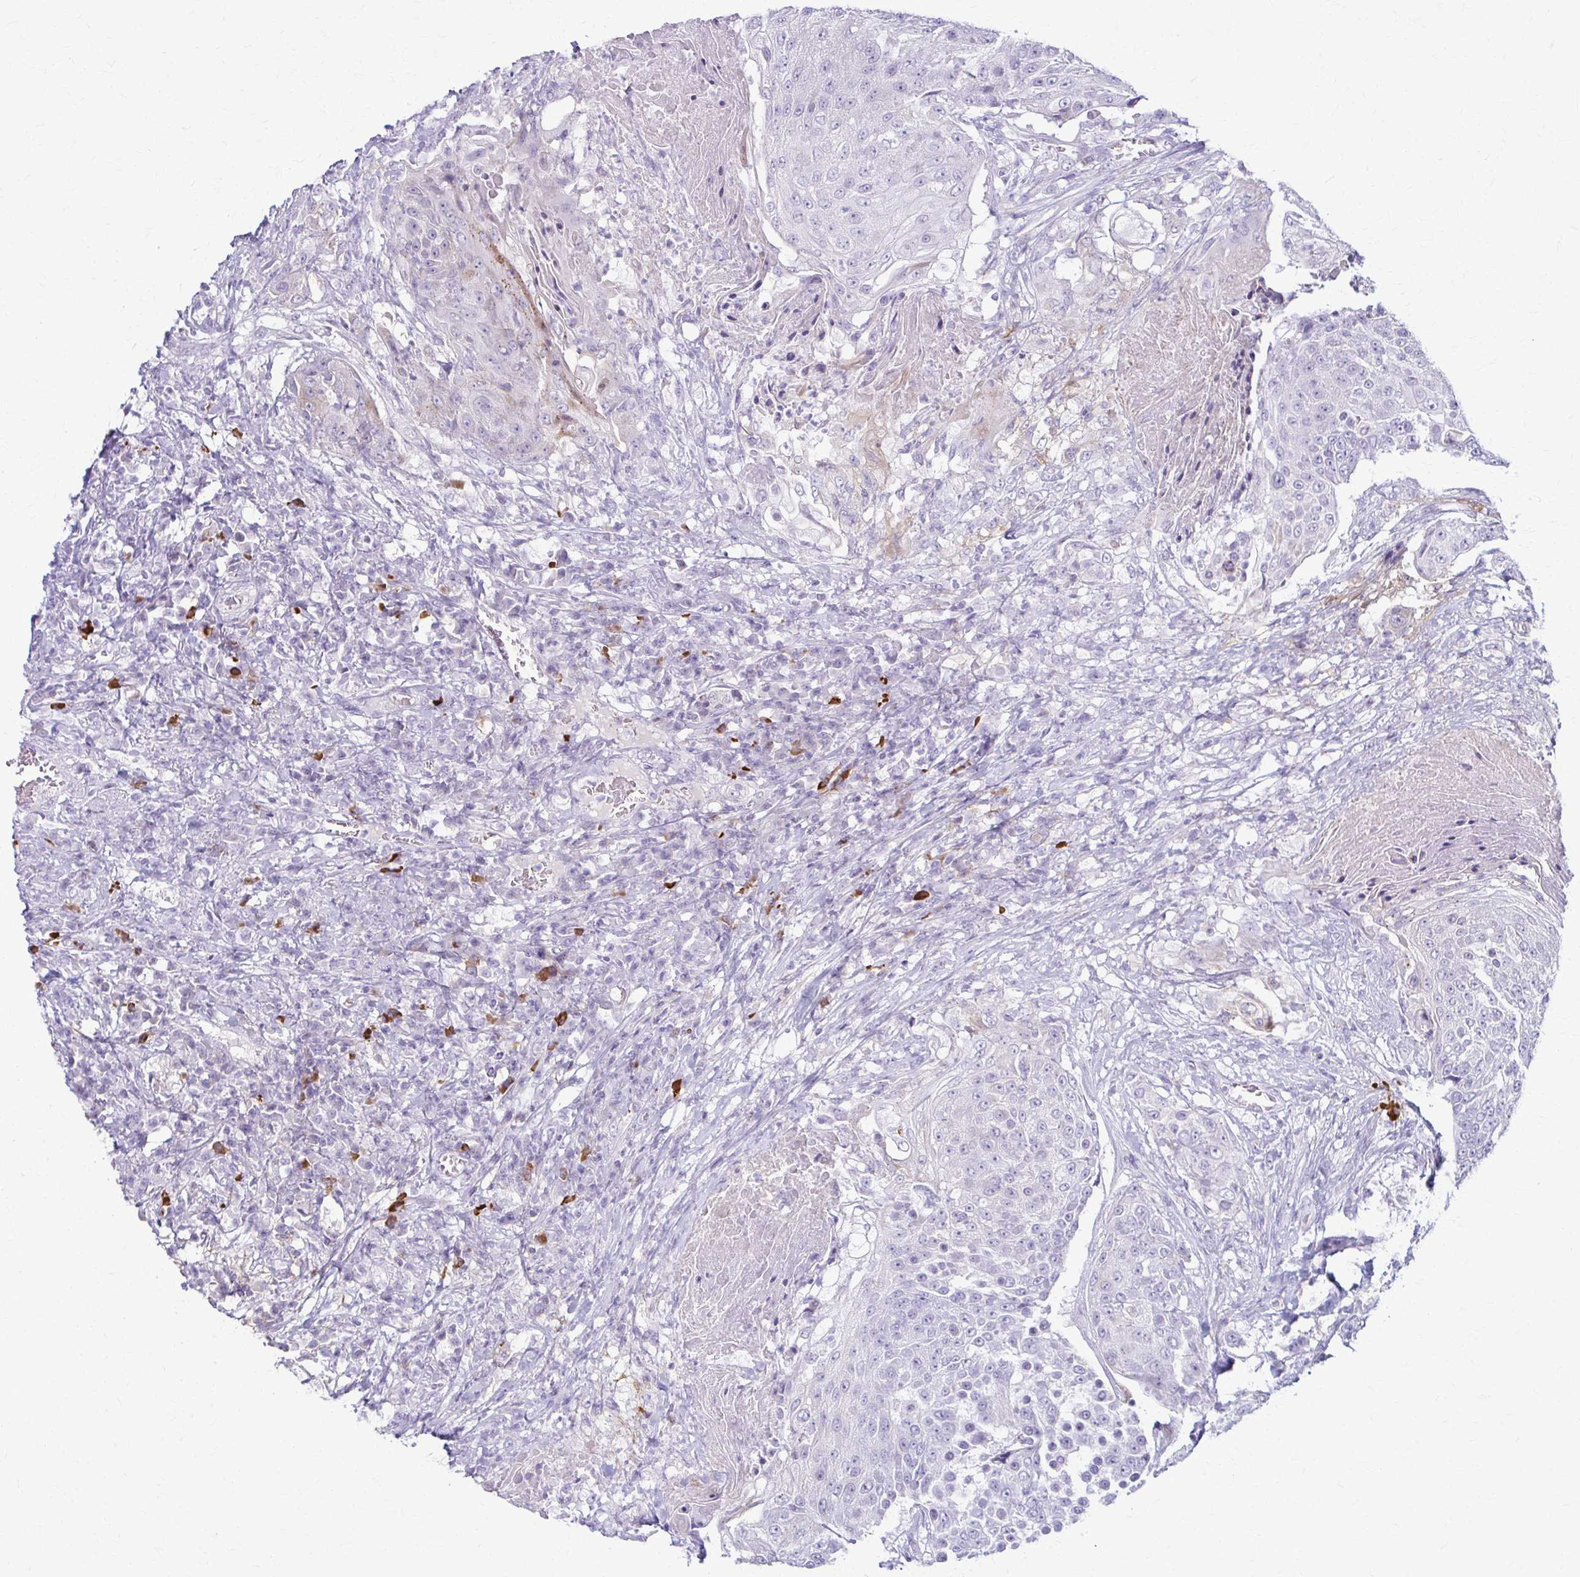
{"staining": {"intensity": "negative", "quantity": "none", "location": "none"}, "tissue": "urothelial cancer", "cell_type": "Tumor cells", "image_type": "cancer", "snomed": [{"axis": "morphology", "description": "Urothelial carcinoma, High grade"}, {"axis": "topography", "description": "Urinary bladder"}], "caption": "Immunohistochemistry (IHC) of high-grade urothelial carcinoma shows no positivity in tumor cells.", "gene": "LDLRAP1", "patient": {"sex": "female", "age": 63}}